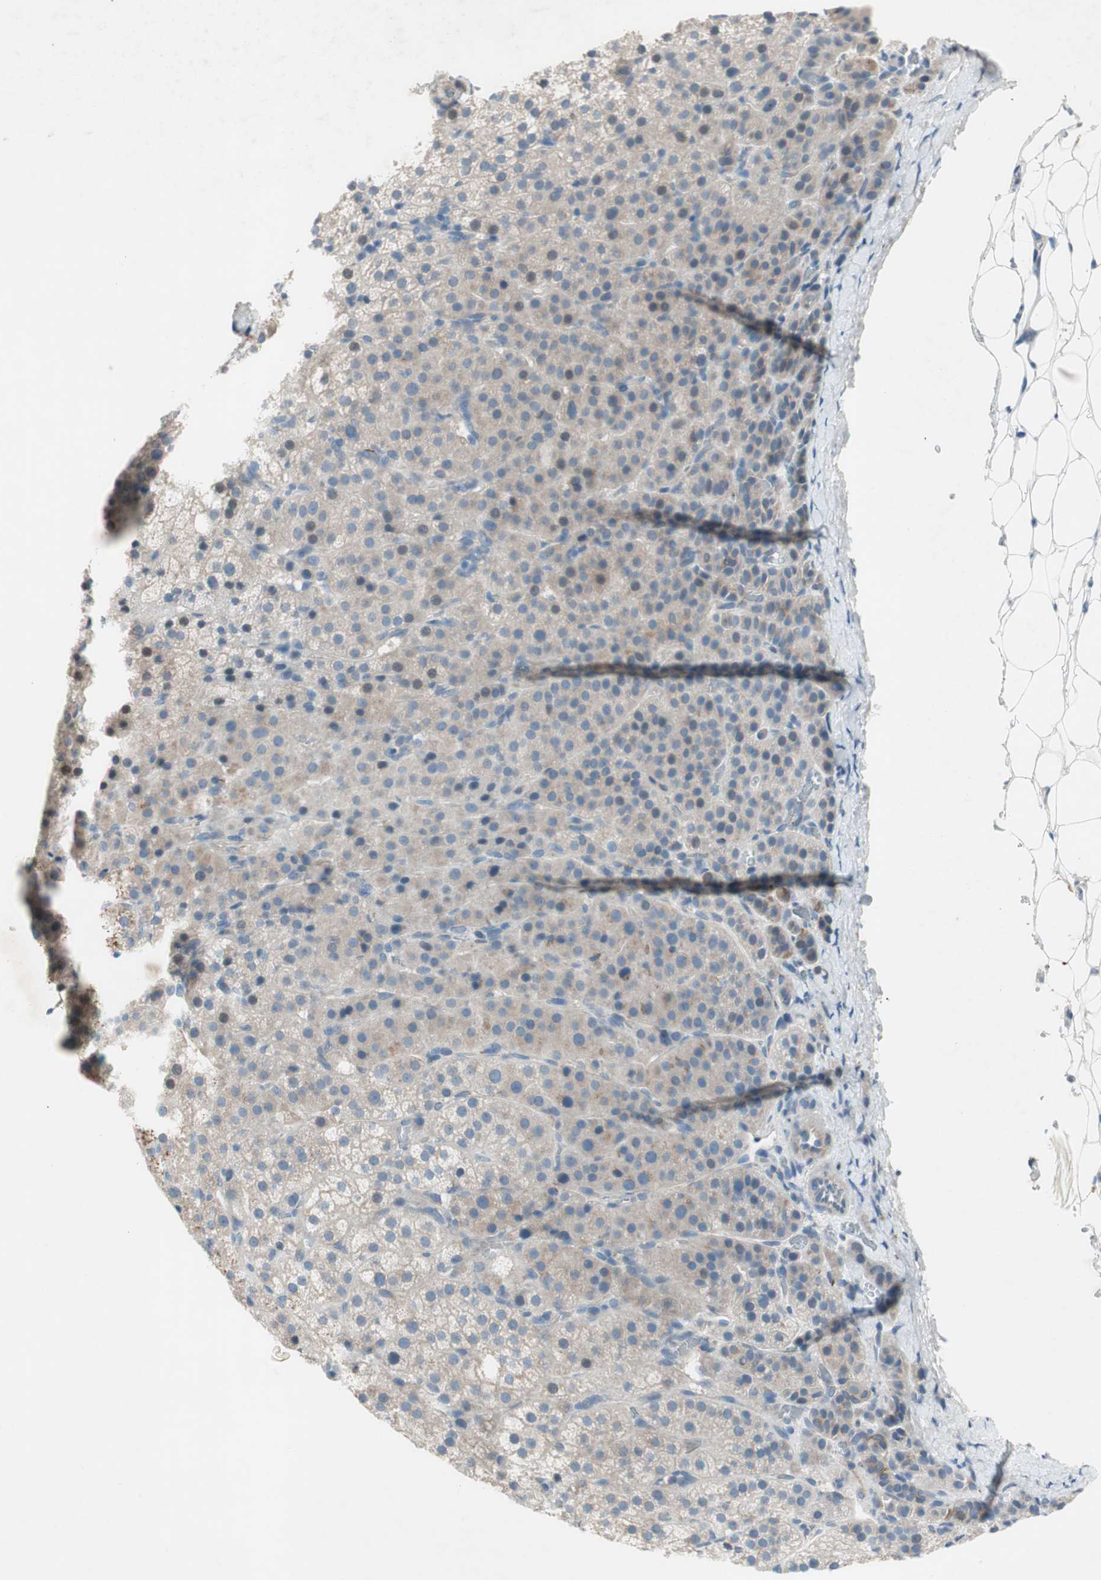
{"staining": {"intensity": "weak", "quantity": "25%-75%", "location": "cytoplasmic/membranous"}, "tissue": "adrenal gland", "cell_type": "Glandular cells", "image_type": "normal", "snomed": [{"axis": "morphology", "description": "Normal tissue, NOS"}, {"axis": "topography", "description": "Adrenal gland"}], "caption": "Immunohistochemistry of normal human adrenal gland shows low levels of weak cytoplasmic/membranous expression in about 25%-75% of glandular cells. The protein of interest is shown in brown color, while the nuclei are stained blue.", "gene": "PRRG4", "patient": {"sex": "female", "age": 57}}